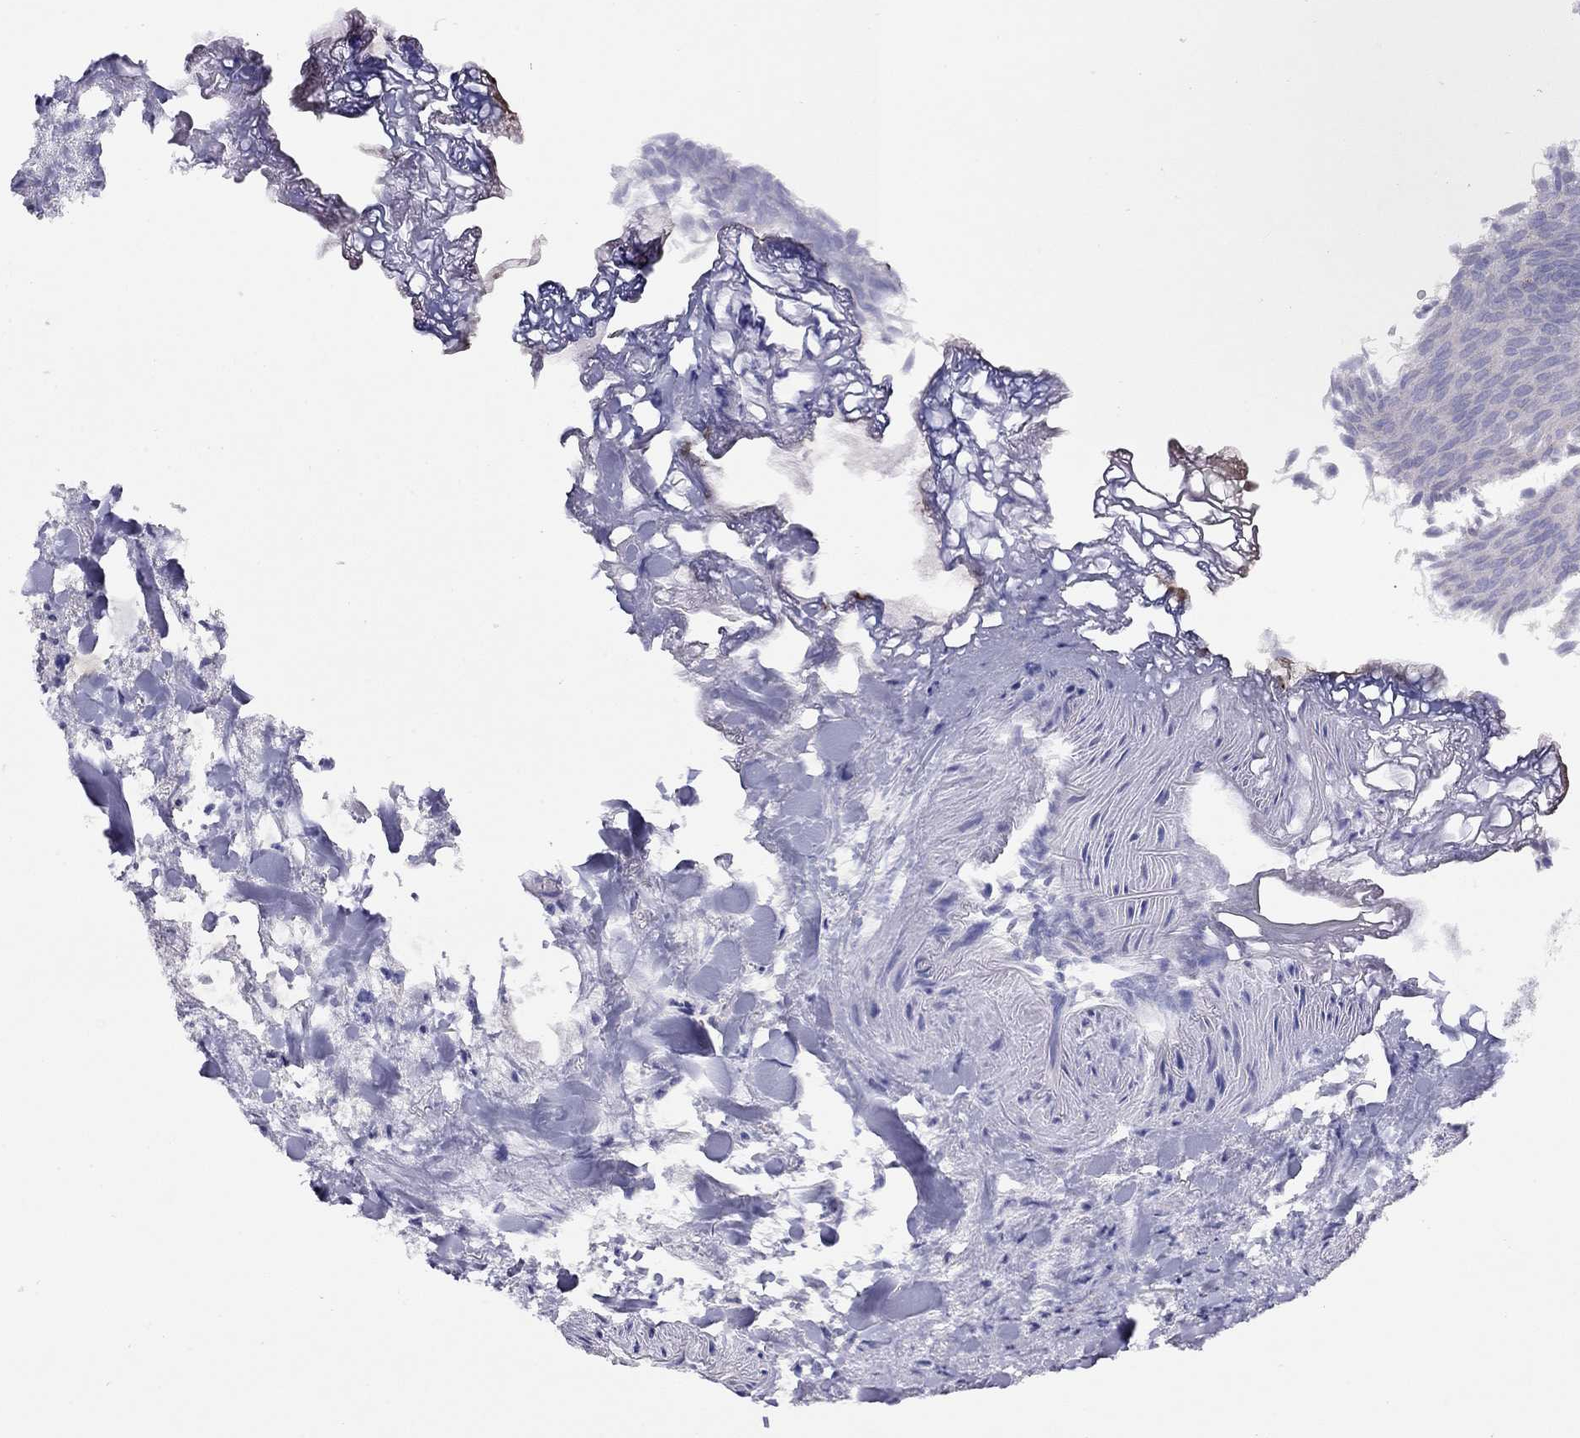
{"staining": {"intensity": "negative", "quantity": "none", "location": "none"}, "tissue": "urothelial cancer", "cell_type": "Tumor cells", "image_type": "cancer", "snomed": [{"axis": "morphology", "description": "Urothelial carcinoma, Low grade"}, {"axis": "topography", "description": "Urinary bladder"}], "caption": "Immunohistochemistry (IHC) photomicrograph of neoplastic tissue: urothelial cancer stained with DAB (3,3'-diaminobenzidine) displays no significant protein expression in tumor cells.", "gene": "CITED1", "patient": {"sex": "male", "age": 77}}